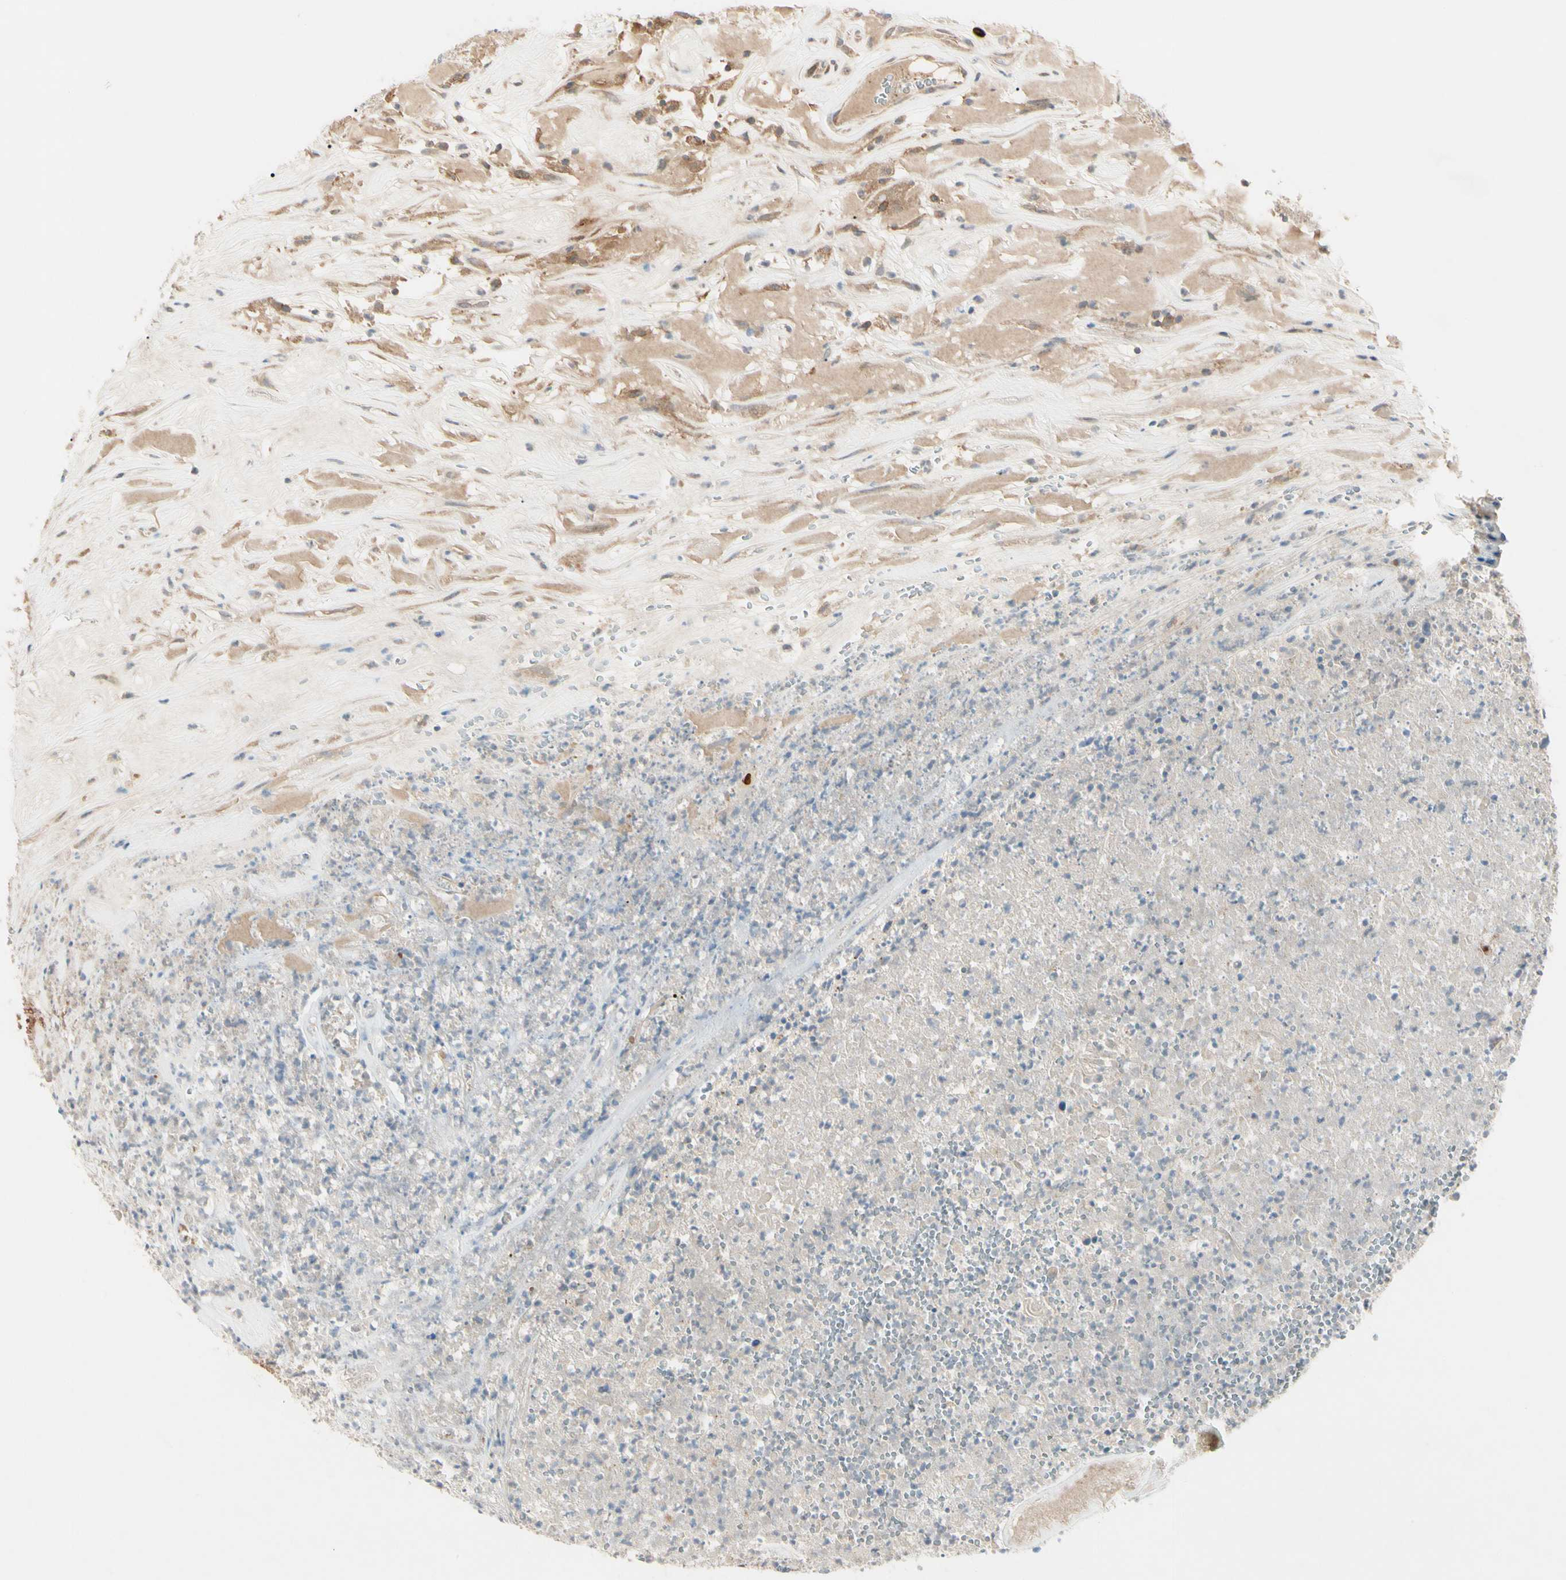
{"staining": {"intensity": "weak", "quantity": ">75%", "location": "cytoplasmic/membranous"}, "tissue": "urothelial cancer", "cell_type": "Tumor cells", "image_type": "cancer", "snomed": [{"axis": "morphology", "description": "Urothelial carcinoma, High grade"}, {"axis": "topography", "description": "Urinary bladder"}], "caption": "This image shows urothelial cancer stained with immunohistochemistry to label a protein in brown. The cytoplasmic/membranous of tumor cells show weak positivity for the protein. Nuclei are counter-stained blue.", "gene": "F2R", "patient": {"sex": "male", "age": 66}}